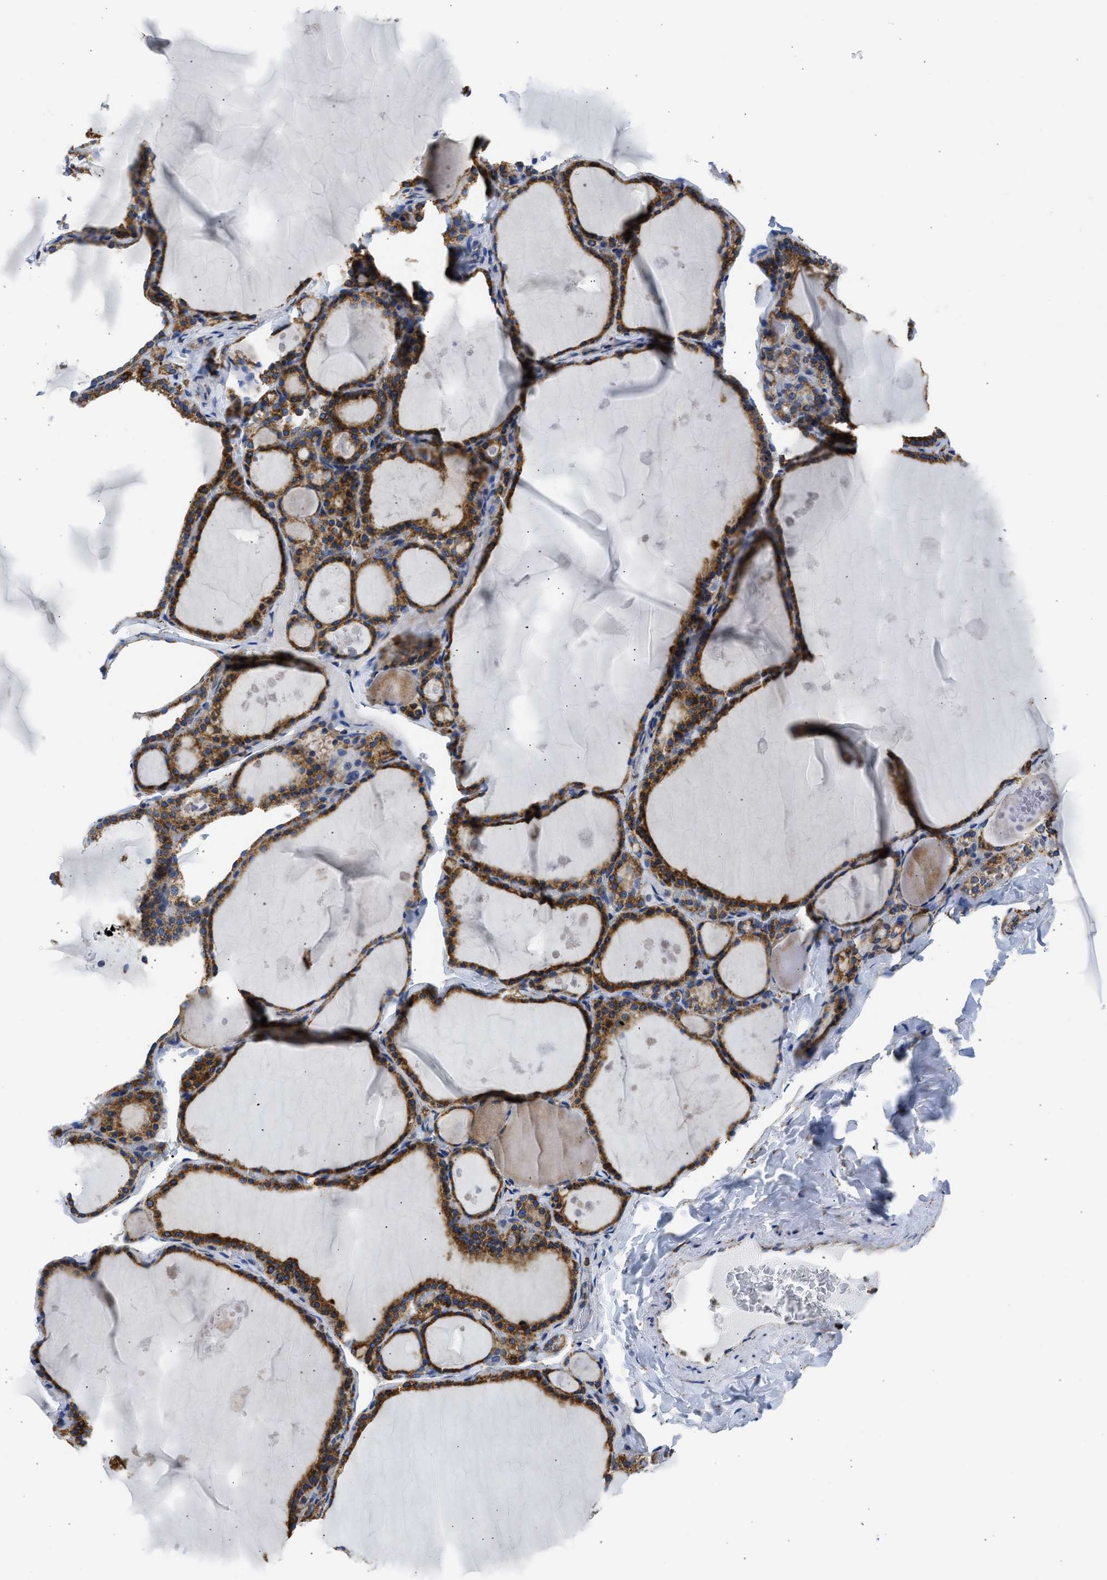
{"staining": {"intensity": "moderate", "quantity": ">75%", "location": "cytoplasmic/membranous"}, "tissue": "thyroid gland", "cell_type": "Glandular cells", "image_type": "normal", "snomed": [{"axis": "morphology", "description": "Normal tissue, NOS"}, {"axis": "topography", "description": "Thyroid gland"}], "caption": "DAB (3,3'-diaminobenzidine) immunohistochemical staining of benign human thyroid gland displays moderate cytoplasmic/membranous protein positivity in approximately >75% of glandular cells. The protein of interest is shown in brown color, while the nuclei are stained blue.", "gene": "CYCS", "patient": {"sex": "male", "age": 56}}